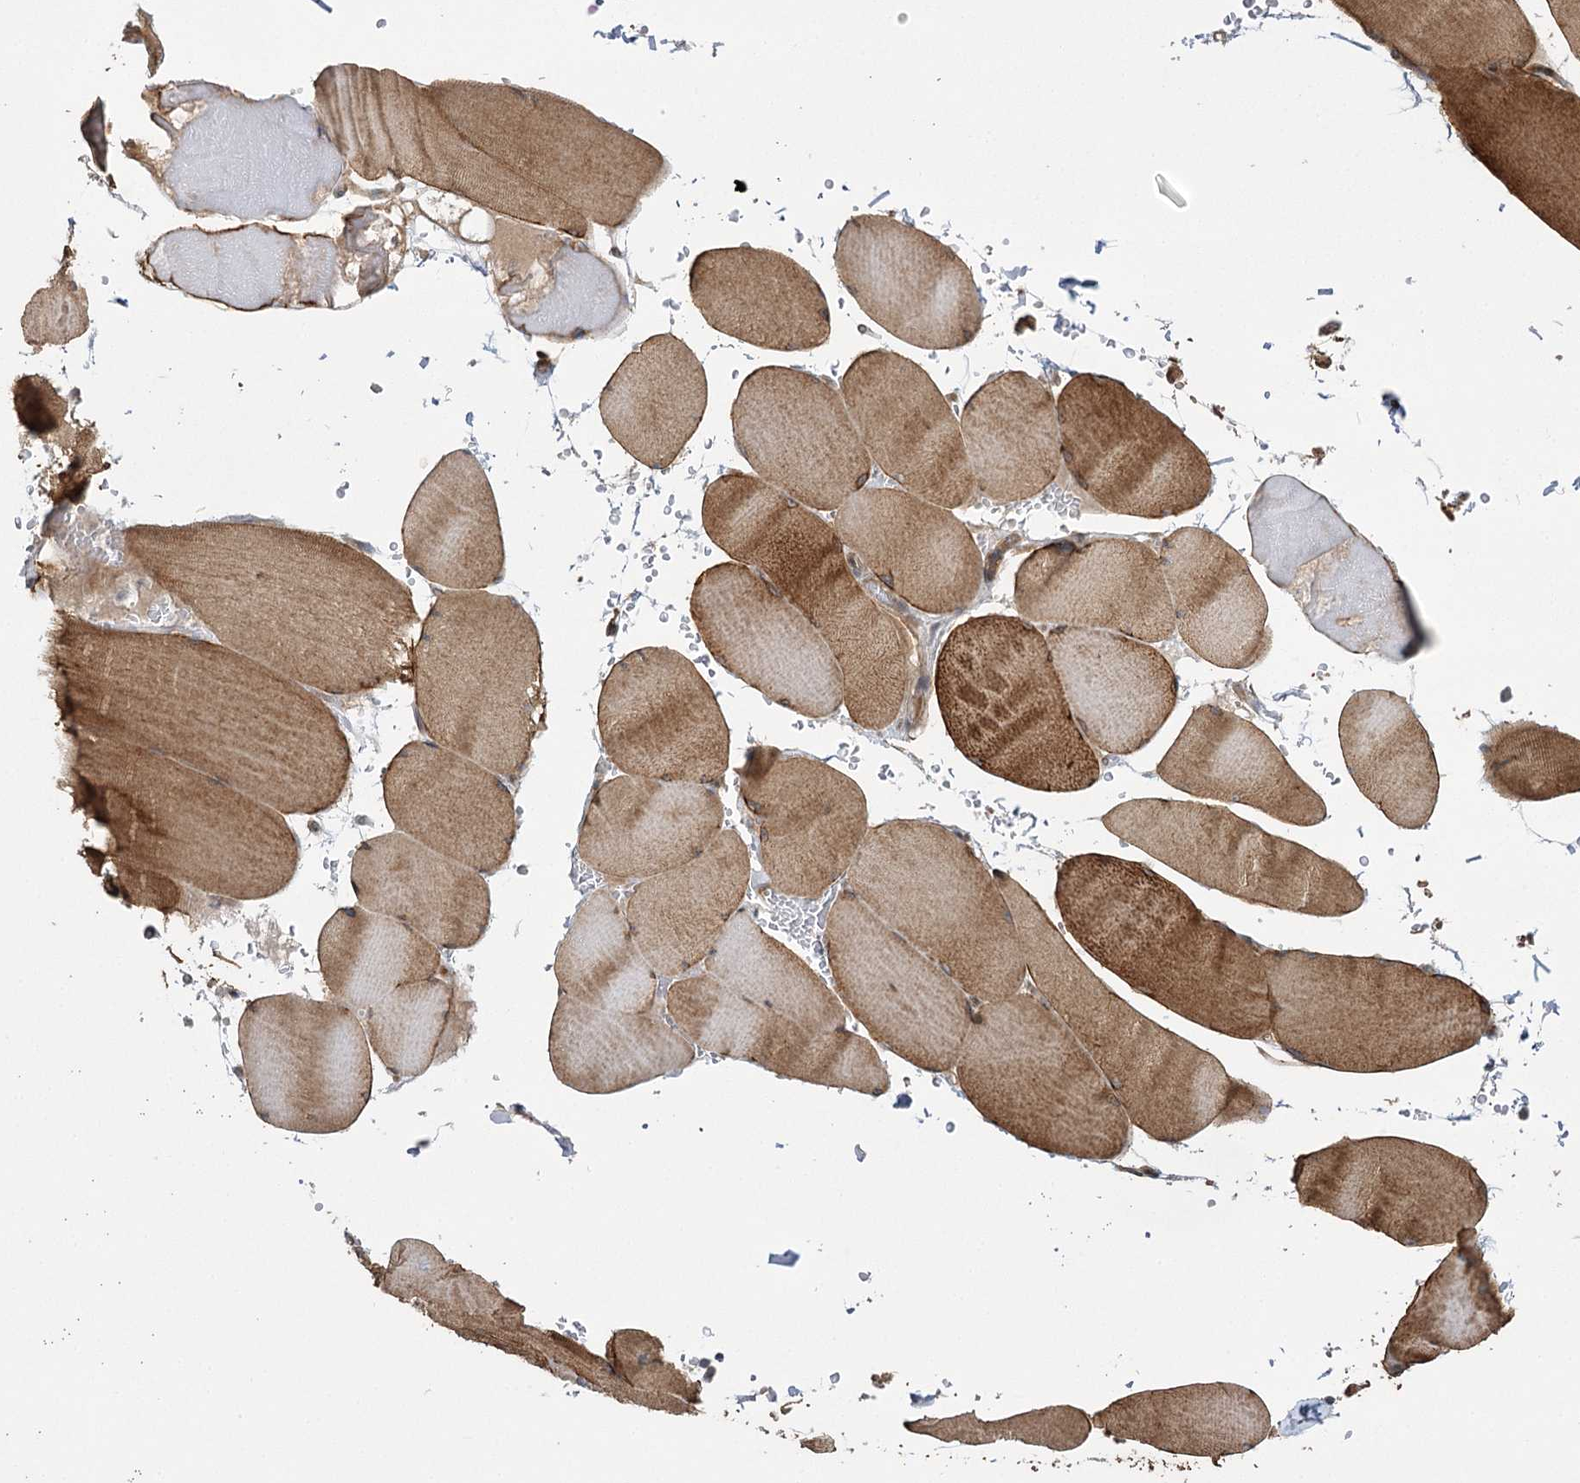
{"staining": {"intensity": "moderate", "quantity": ">75%", "location": "cytoplasmic/membranous"}, "tissue": "skeletal muscle", "cell_type": "Myocytes", "image_type": "normal", "snomed": [{"axis": "morphology", "description": "Normal tissue, NOS"}, {"axis": "topography", "description": "Skeletal muscle"}, {"axis": "topography", "description": "Head-Neck"}], "caption": "High-magnification brightfield microscopy of unremarkable skeletal muscle stained with DAB (3,3'-diaminobenzidine) (brown) and counterstained with hematoxylin (blue). myocytes exhibit moderate cytoplasmic/membranous staining is appreciated in approximately>75% of cells. (DAB IHC, brown staining for protein, blue staining for nuclei).", "gene": "KCNN2", "patient": {"sex": "male", "age": 66}}